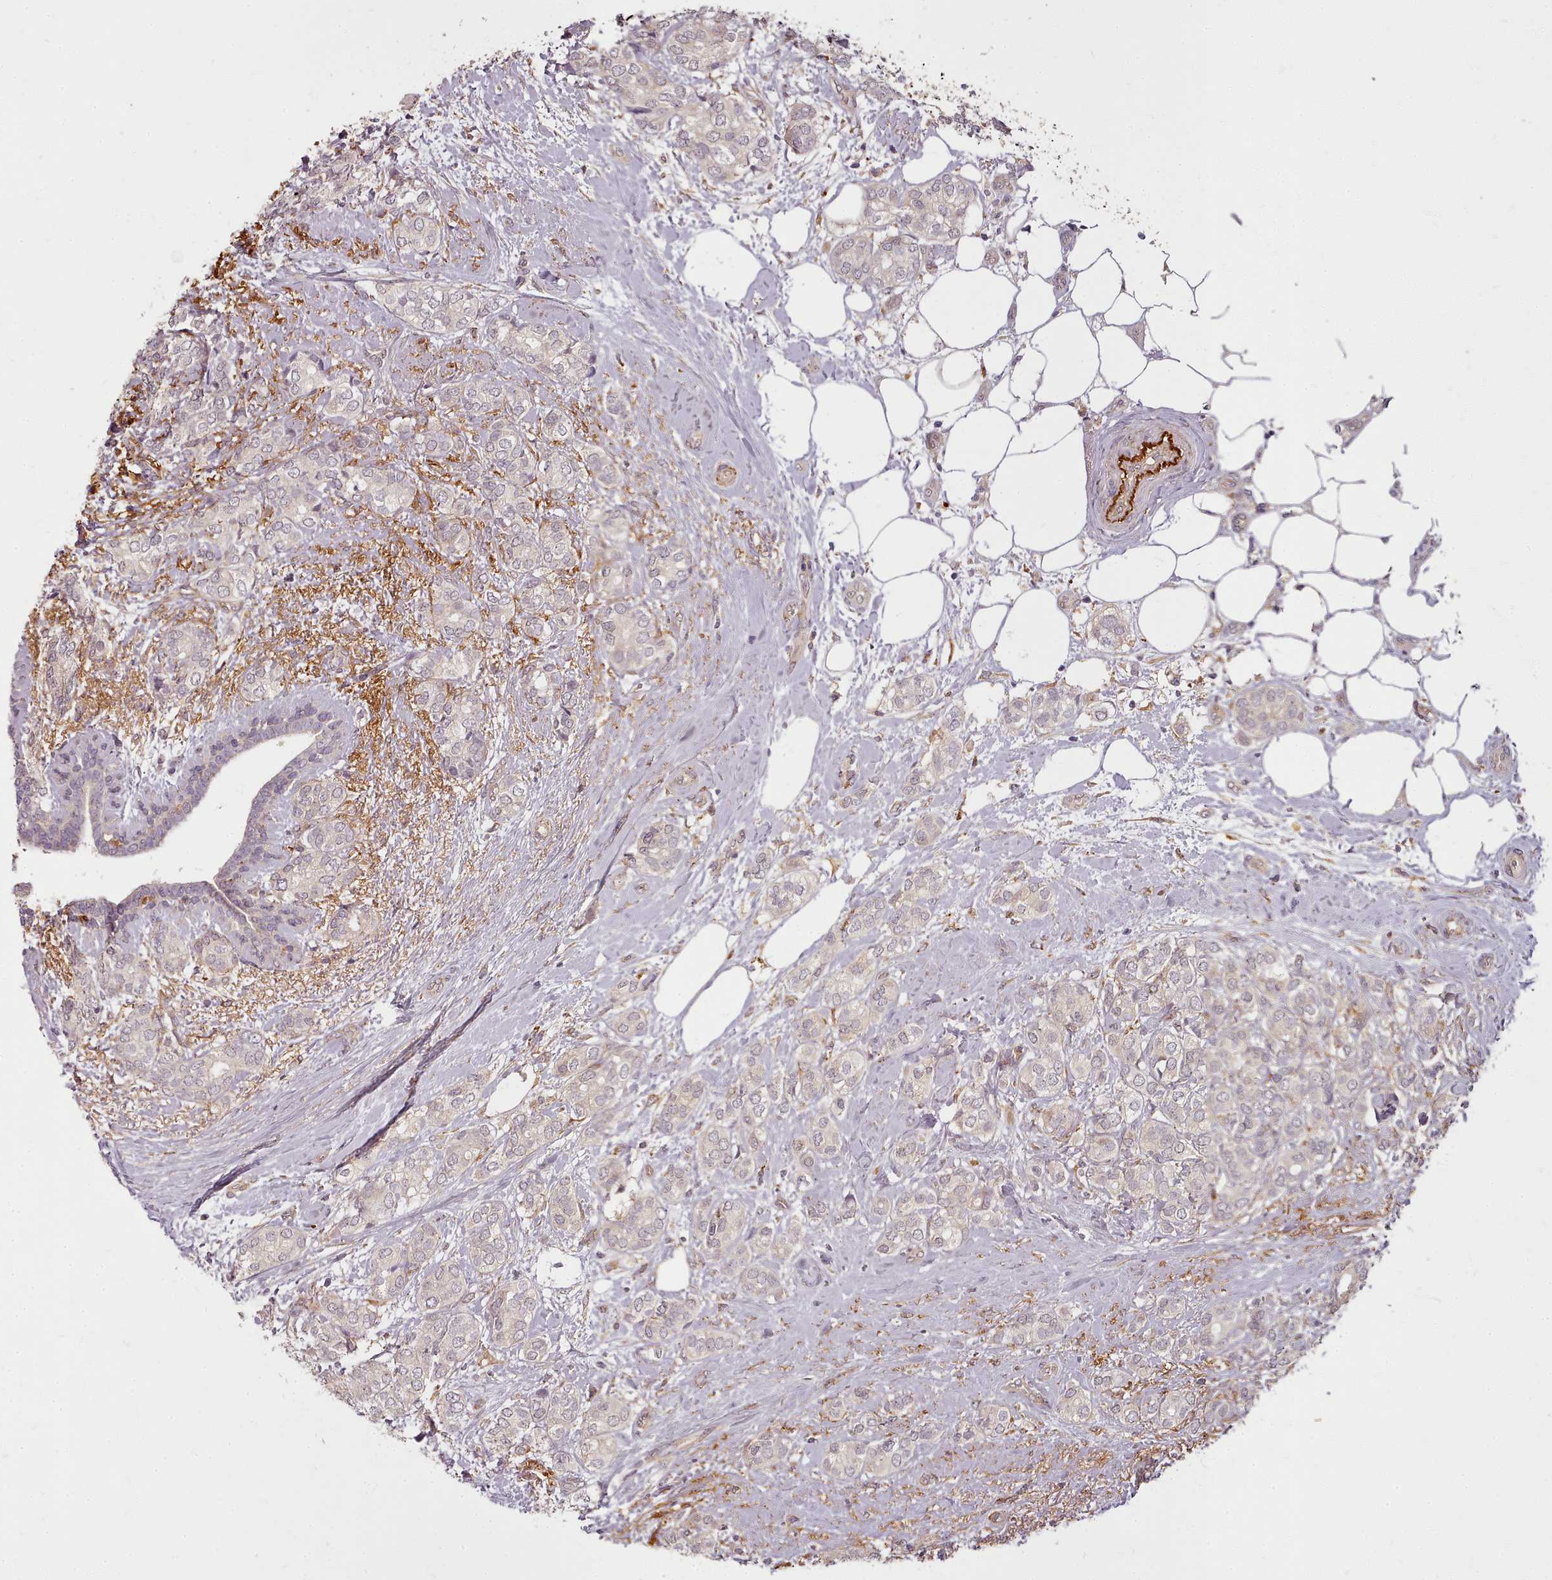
{"staining": {"intensity": "weak", "quantity": "<25%", "location": "cytoplasmic/membranous"}, "tissue": "breast cancer", "cell_type": "Tumor cells", "image_type": "cancer", "snomed": [{"axis": "morphology", "description": "Duct carcinoma"}, {"axis": "topography", "description": "Breast"}], "caption": "Immunohistochemical staining of human breast cancer displays no significant expression in tumor cells.", "gene": "C1QTNF5", "patient": {"sex": "female", "age": 73}}